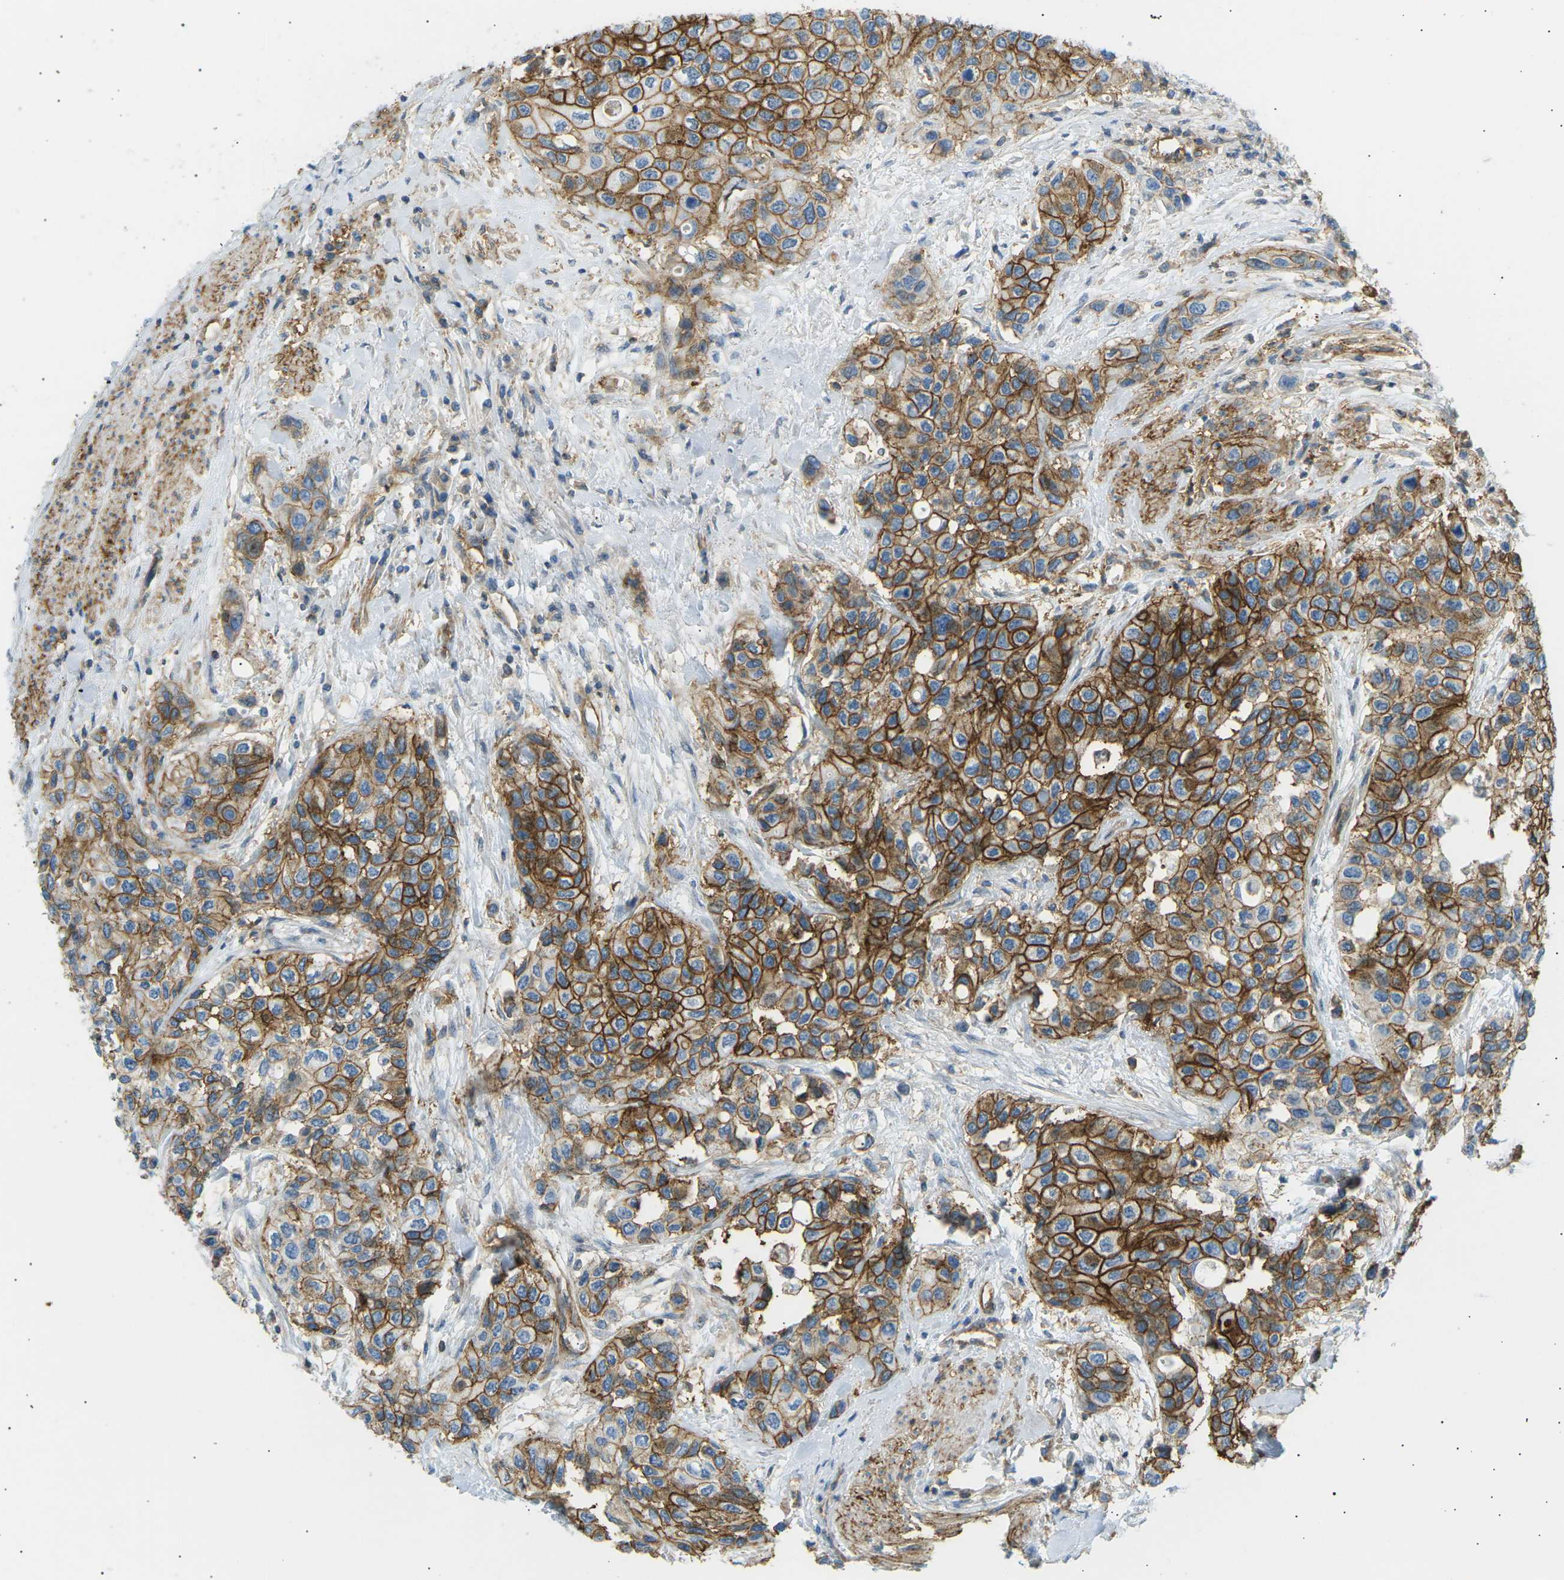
{"staining": {"intensity": "strong", "quantity": ">75%", "location": "cytoplasmic/membranous"}, "tissue": "urothelial cancer", "cell_type": "Tumor cells", "image_type": "cancer", "snomed": [{"axis": "morphology", "description": "Urothelial carcinoma, High grade"}, {"axis": "topography", "description": "Urinary bladder"}], "caption": "Immunohistochemical staining of urothelial cancer reveals strong cytoplasmic/membranous protein expression in approximately >75% of tumor cells.", "gene": "ATP2B4", "patient": {"sex": "female", "age": 56}}